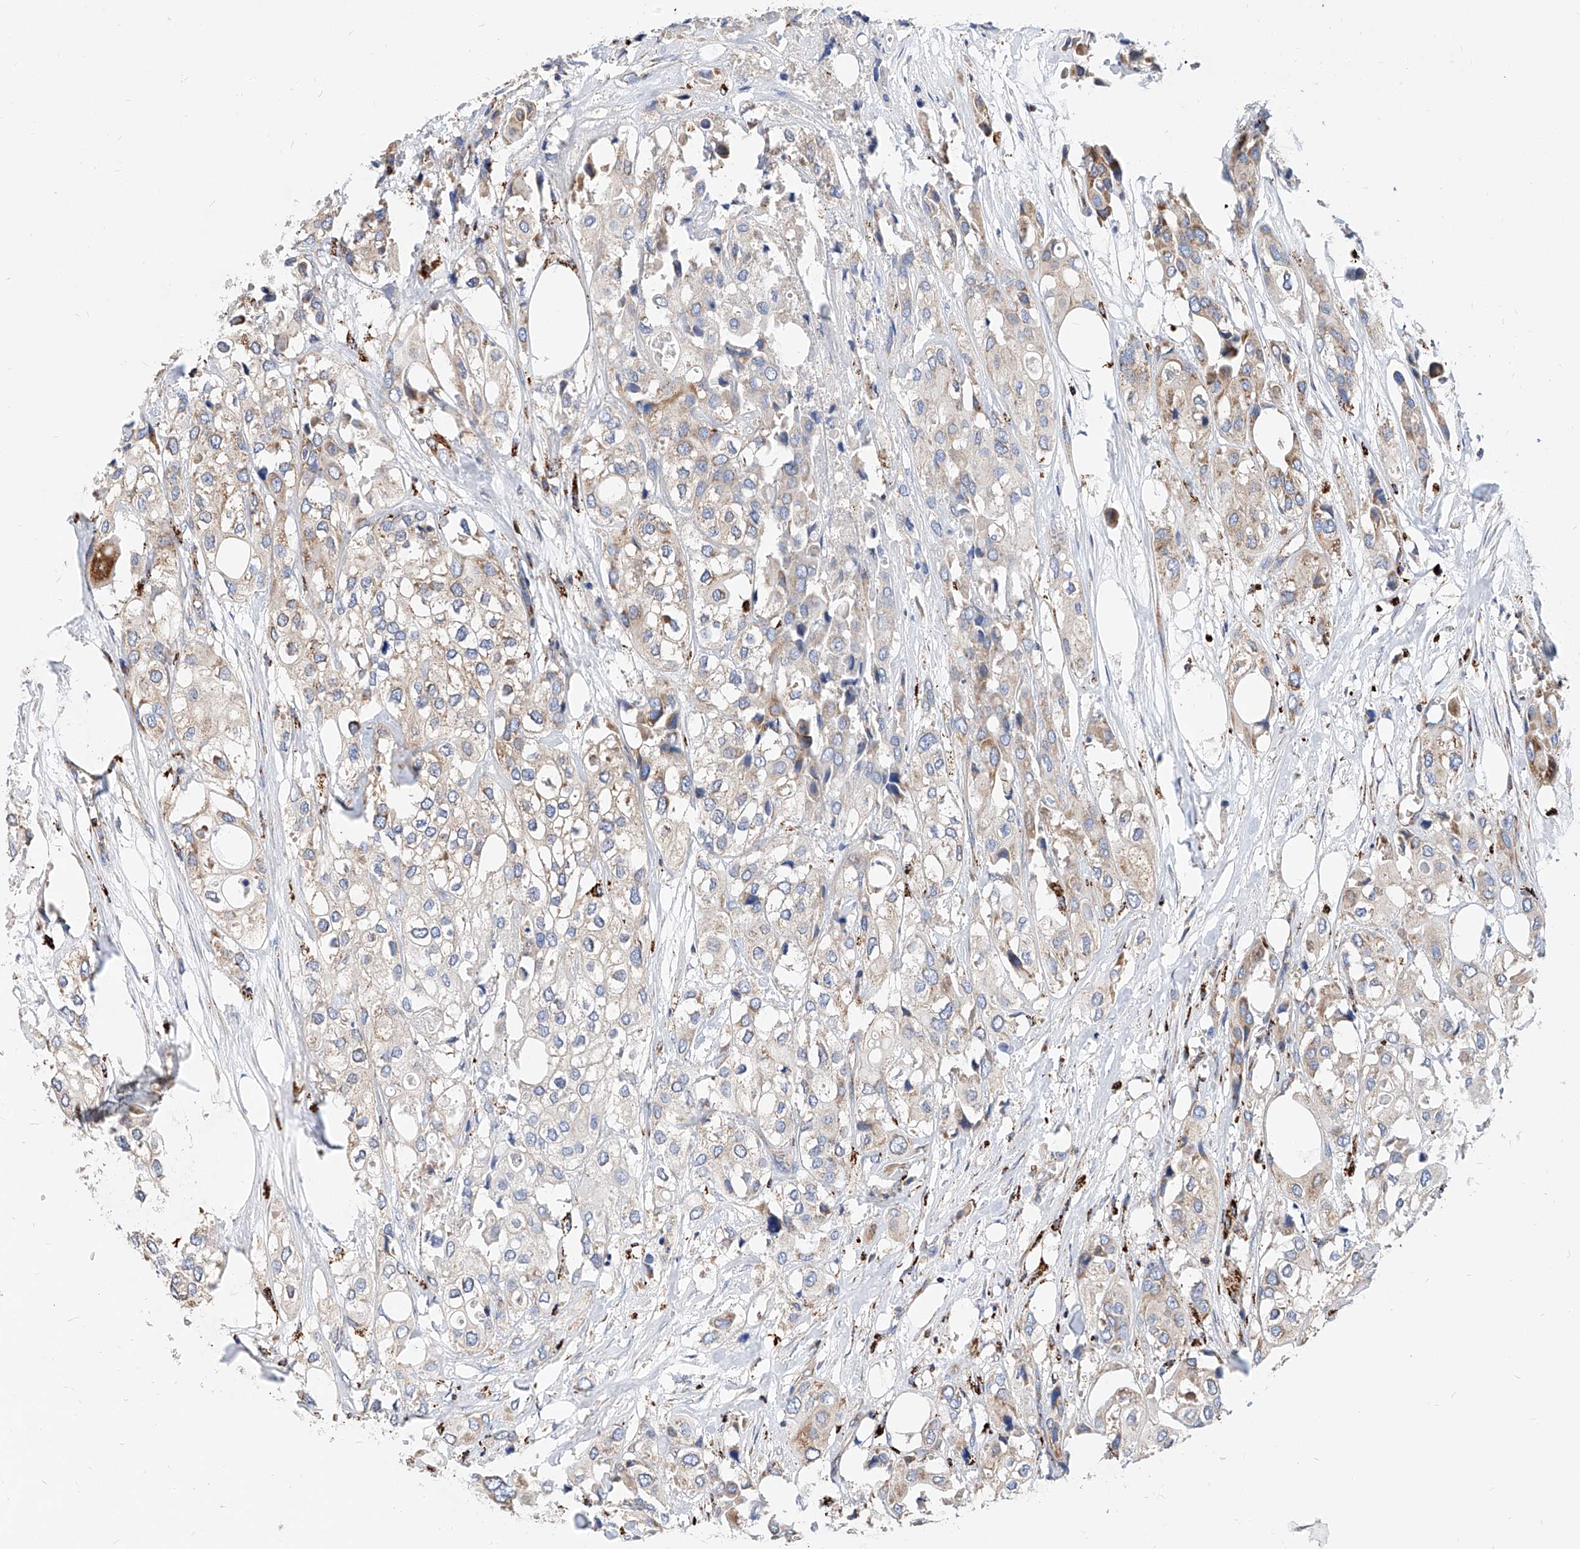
{"staining": {"intensity": "weak", "quantity": "25%-75%", "location": "cytoplasmic/membranous"}, "tissue": "urothelial cancer", "cell_type": "Tumor cells", "image_type": "cancer", "snomed": [{"axis": "morphology", "description": "Urothelial carcinoma, High grade"}, {"axis": "topography", "description": "Urinary bladder"}], "caption": "An image of urothelial cancer stained for a protein shows weak cytoplasmic/membranous brown staining in tumor cells. (DAB = brown stain, brightfield microscopy at high magnification).", "gene": "CPNE5", "patient": {"sex": "male", "age": 64}}